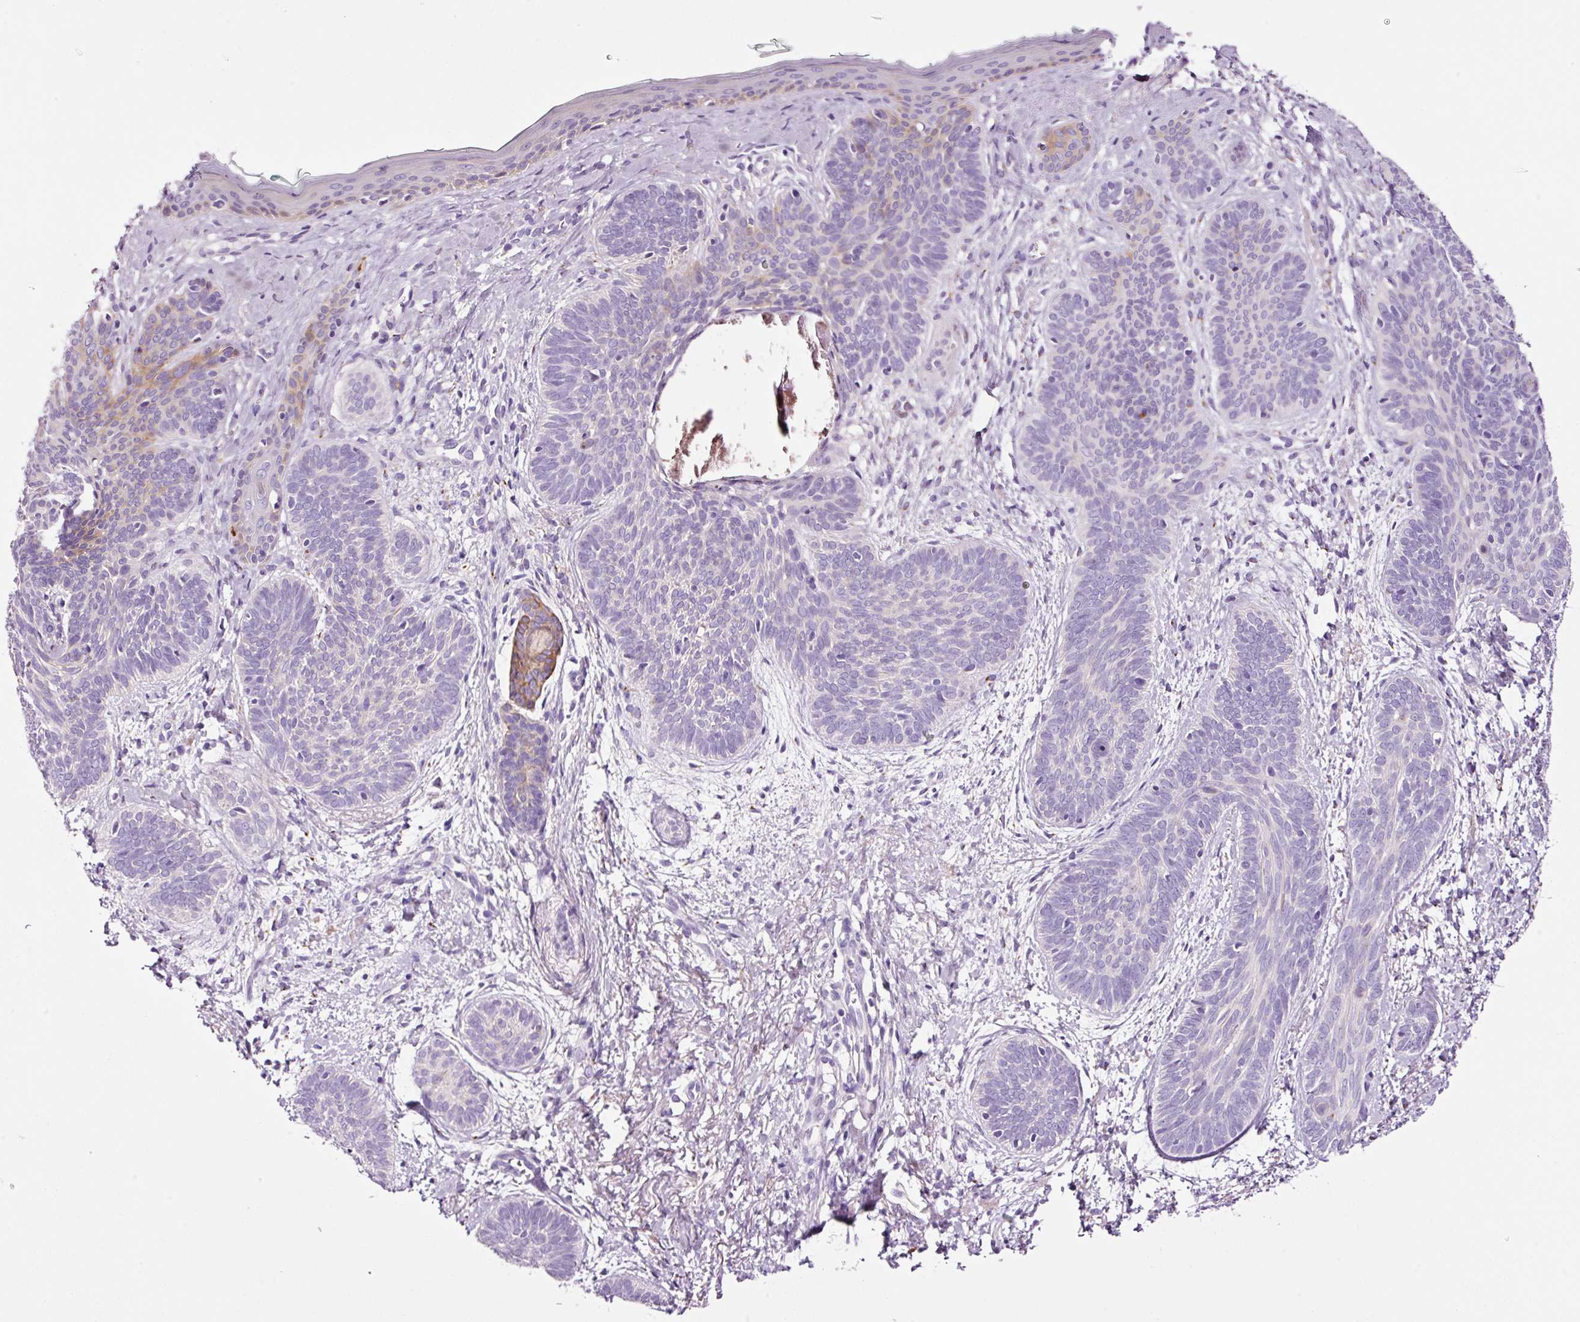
{"staining": {"intensity": "moderate", "quantity": "<25%", "location": "cytoplasmic/membranous"}, "tissue": "skin cancer", "cell_type": "Tumor cells", "image_type": "cancer", "snomed": [{"axis": "morphology", "description": "Basal cell carcinoma"}, {"axis": "topography", "description": "Skin"}], "caption": "This histopathology image reveals IHC staining of skin cancer, with low moderate cytoplasmic/membranous staining in approximately <25% of tumor cells.", "gene": "PAM", "patient": {"sex": "female", "age": 81}}